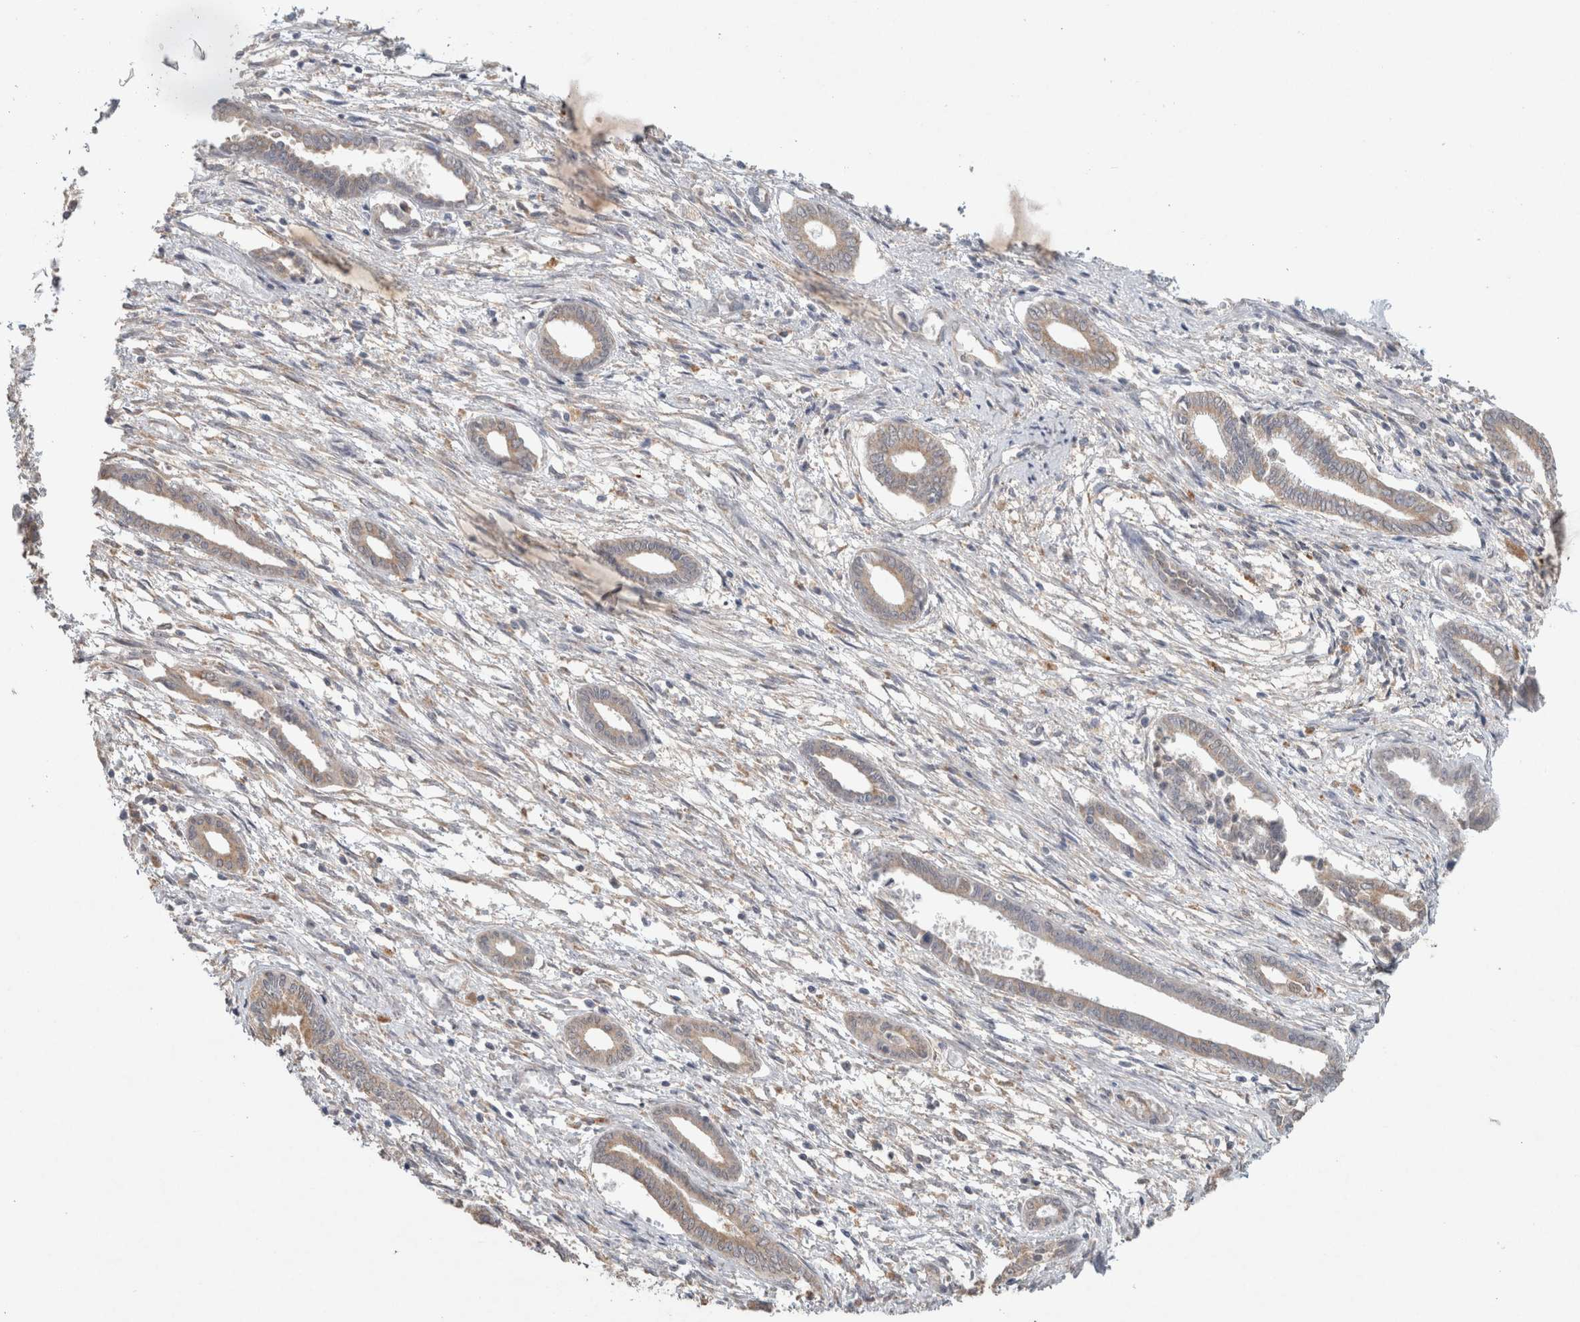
{"staining": {"intensity": "weak", "quantity": "<25%", "location": "cytoplasmic/membranous"}, "tissue": "endometrium", "cell_type": "Cells in endometrial stroma", "image_type": "normal", "snomed": [{"axis": "morphology", "description": "Normal tissue, NOS"}, {"axis": "topography", "description": "Endometrium"}], "caption": "Photomicrograph shows no significant protein staining in cells in endometrial stroma of unremarkable endometrium.", "gene": "RAB14", "patient": {"sex": "female", "age": 56}}